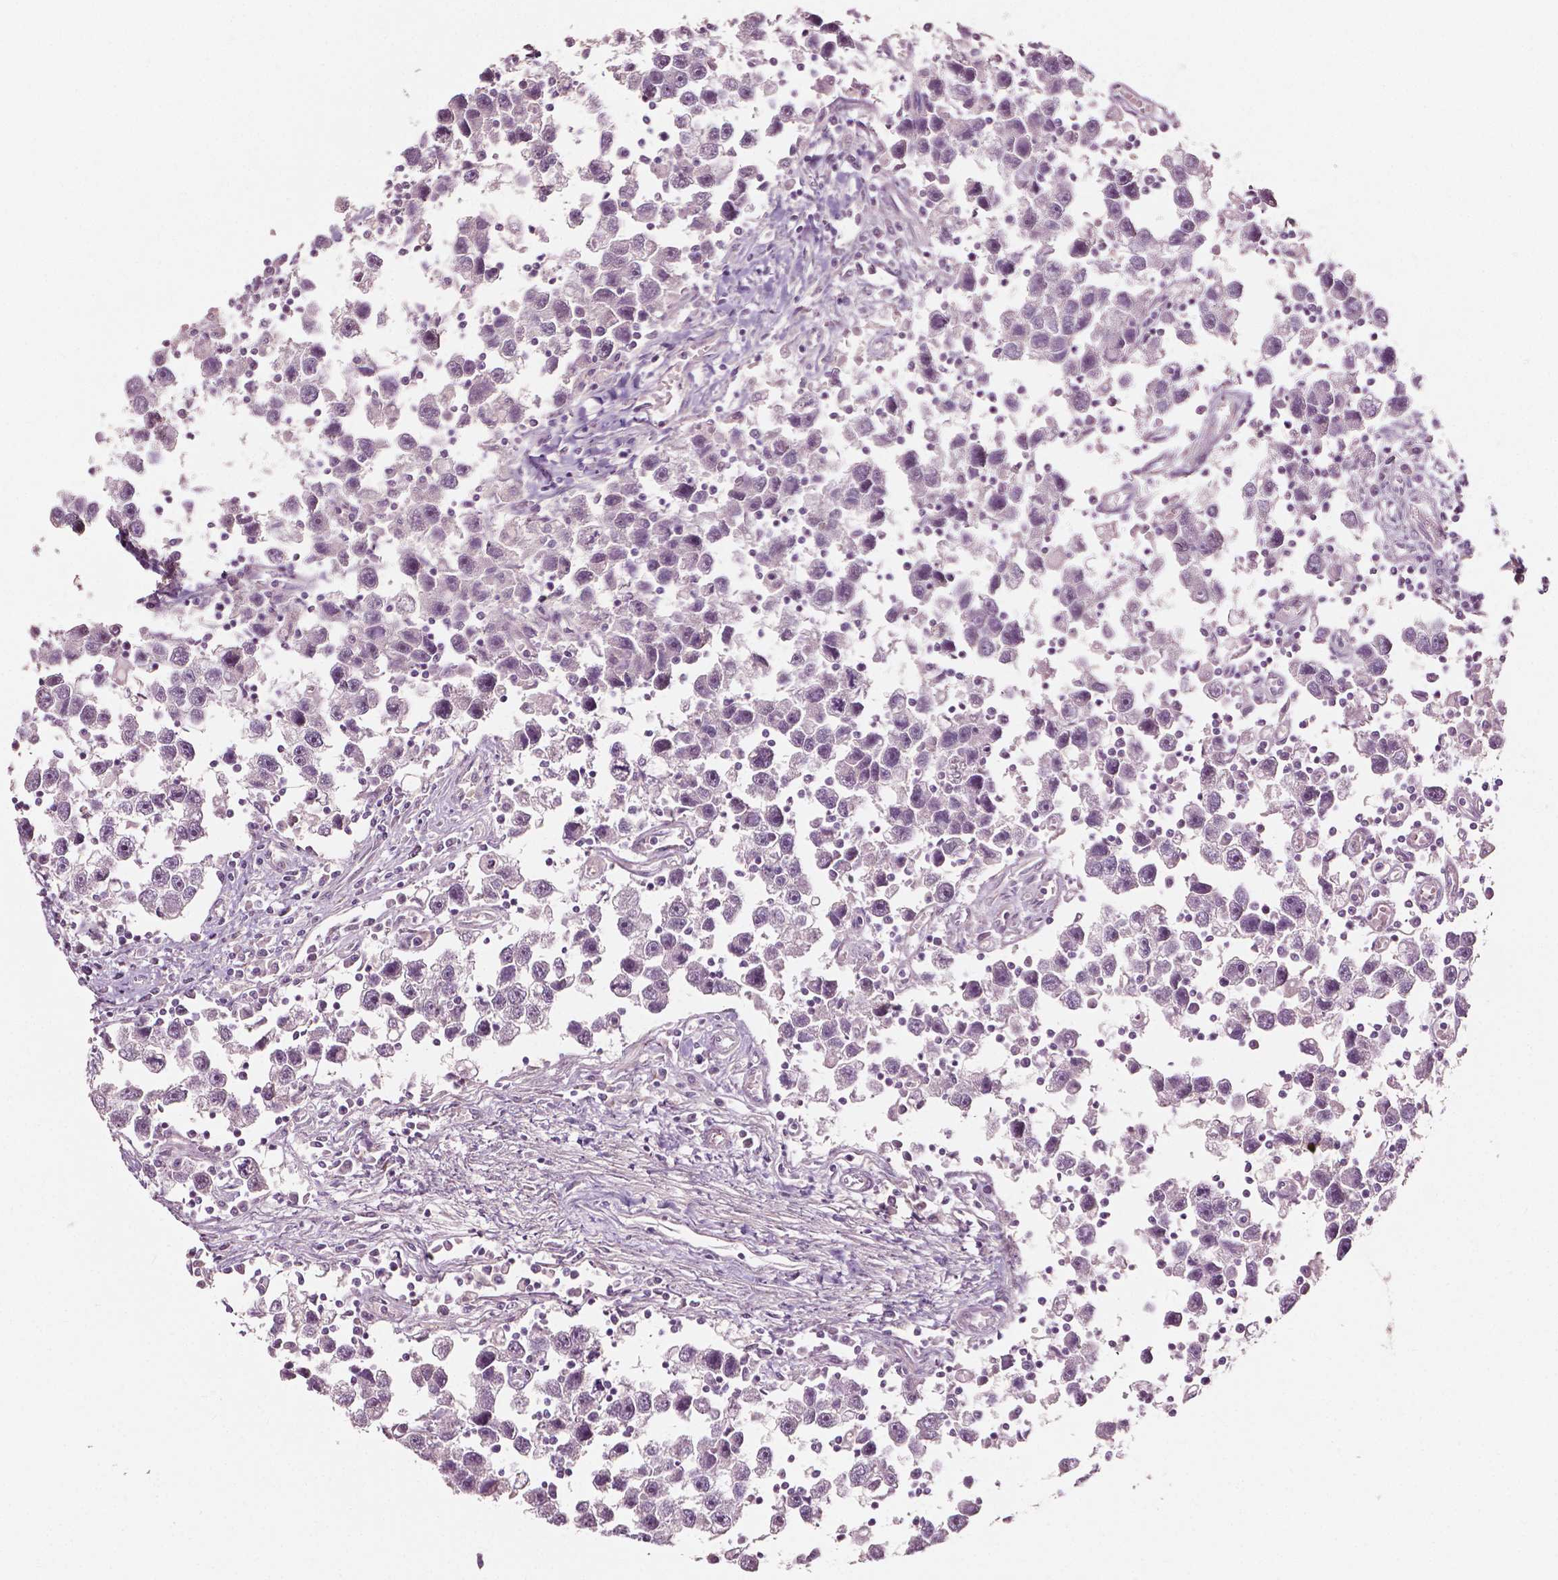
{"staining": {"intensity": "negative", "quantity": "none", "location": "none"}, "tissue": "testis cancer", "cell_type": "Tumor cells", "image_type": "cancer", "snomed": [{"axis": "morphology", "description": "Seminoma, NOS"}, {"axis": "topography", "description": "Testis"}], "caption": "Immunohistochemistry micrograph of neoplastic tissue: testis cancer stained with DAB (3,3'-diaminobenzidine) reveals no significant protein positivity in tumor cells.", "gene": "PLA2R1", "patient": {"sex": "male", "age": 30}}